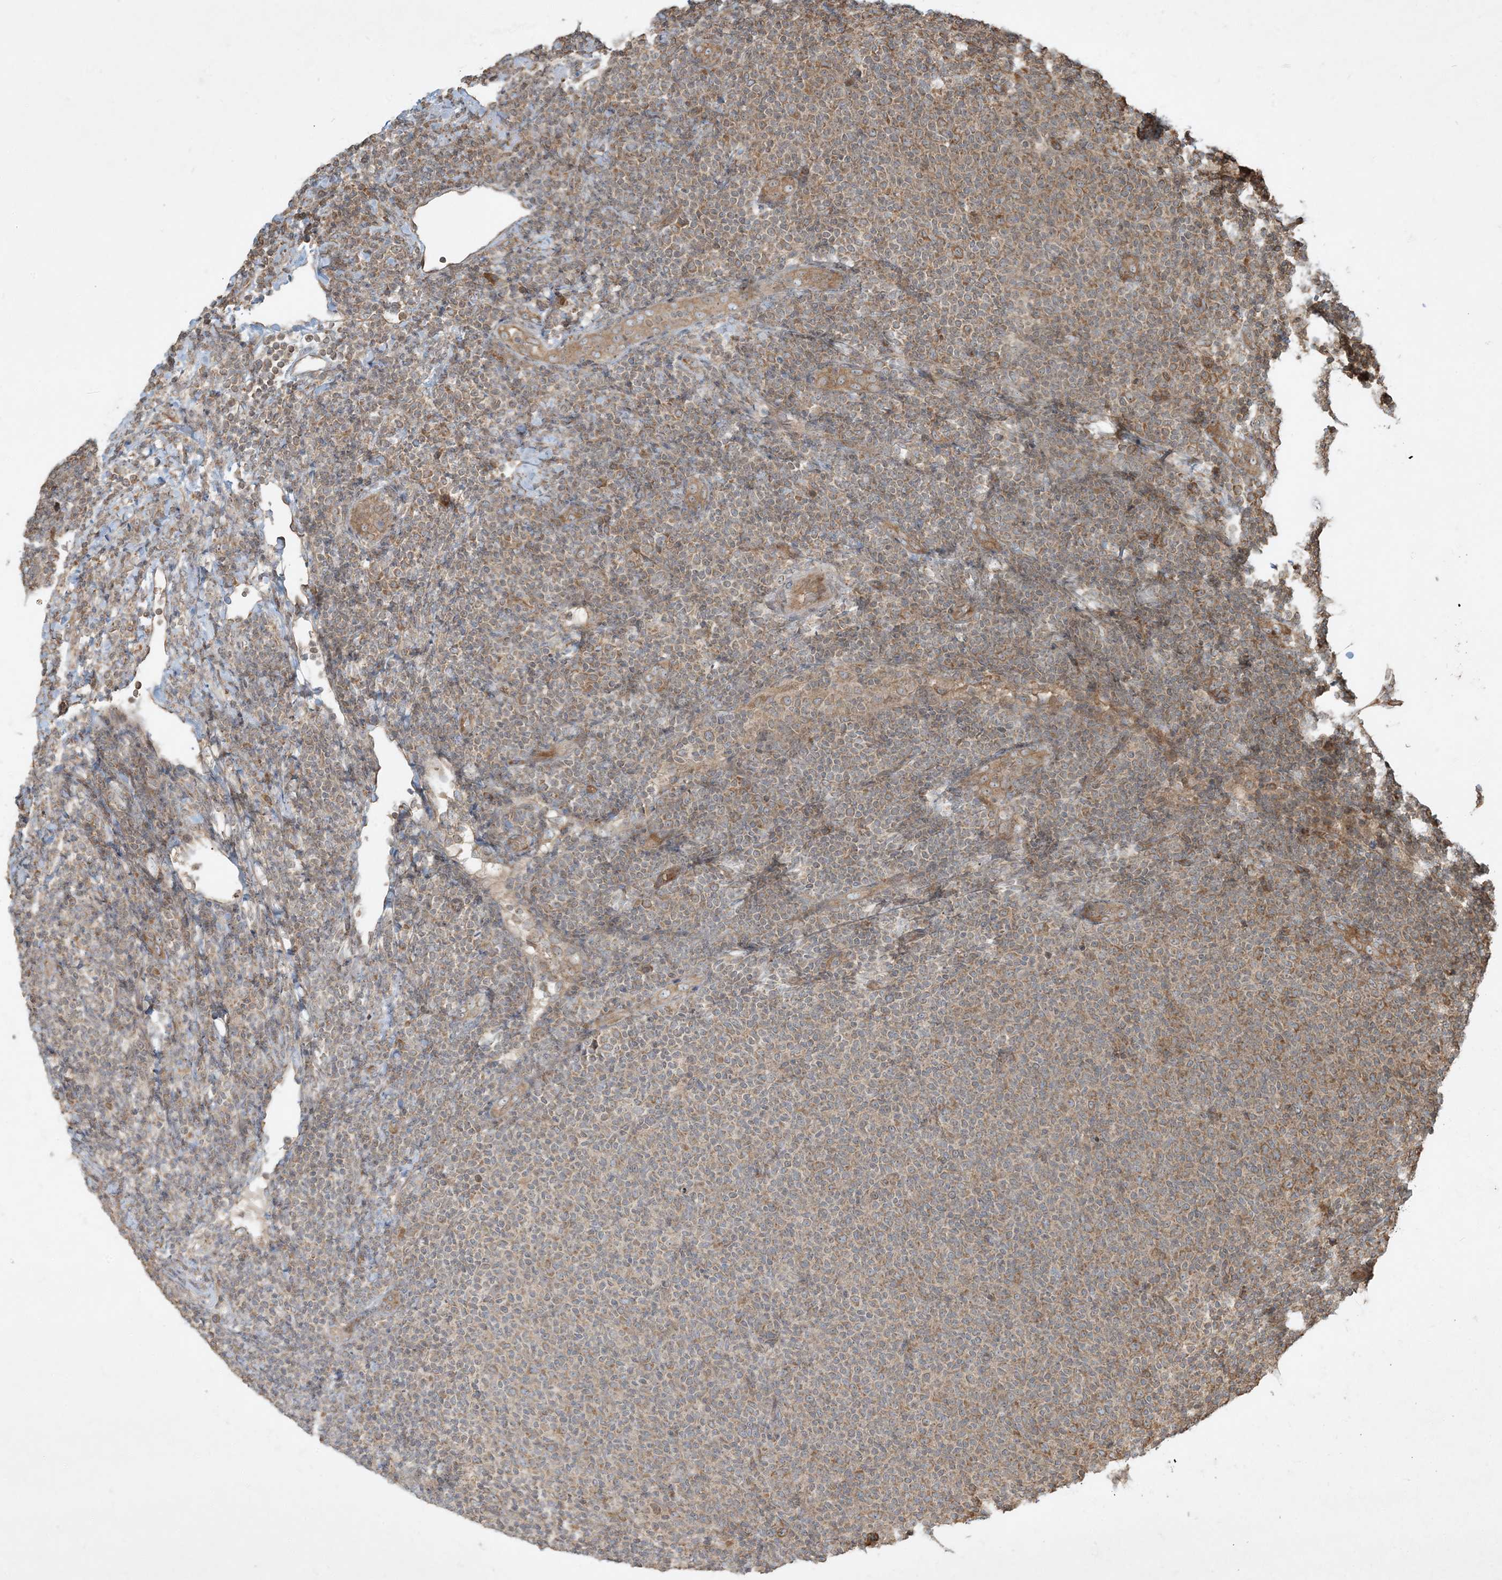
{"staining": {"intensity": "weak", "quantity": ">75%", "location": "cytoplasmic/membranous"}, "tissue": "lymphoma", "cell_type": "Tumor cells", "image_type": "cancer", "snomed": [{"axis": "morphology", "description": "Malignant lymphoma, non-Hodgkin's type, Low grade"}, {"axis": "topography", "description": "Lymph node"}], "caption": "Immunohistochemical staining of human malignant lymphoma, non-Hodgkin's type (low-grade) shows weak cytoplasmic/membranous protein positivity in about >75% of tumor cells. The staining was performed using DAB (3,3'-diaminobenzidine), with brown indicating positive protein expression. Nuclei are stained blue with hematoxylin.", "gene": "COMMD8", "patient": {"sex": "male", "age": 66}}